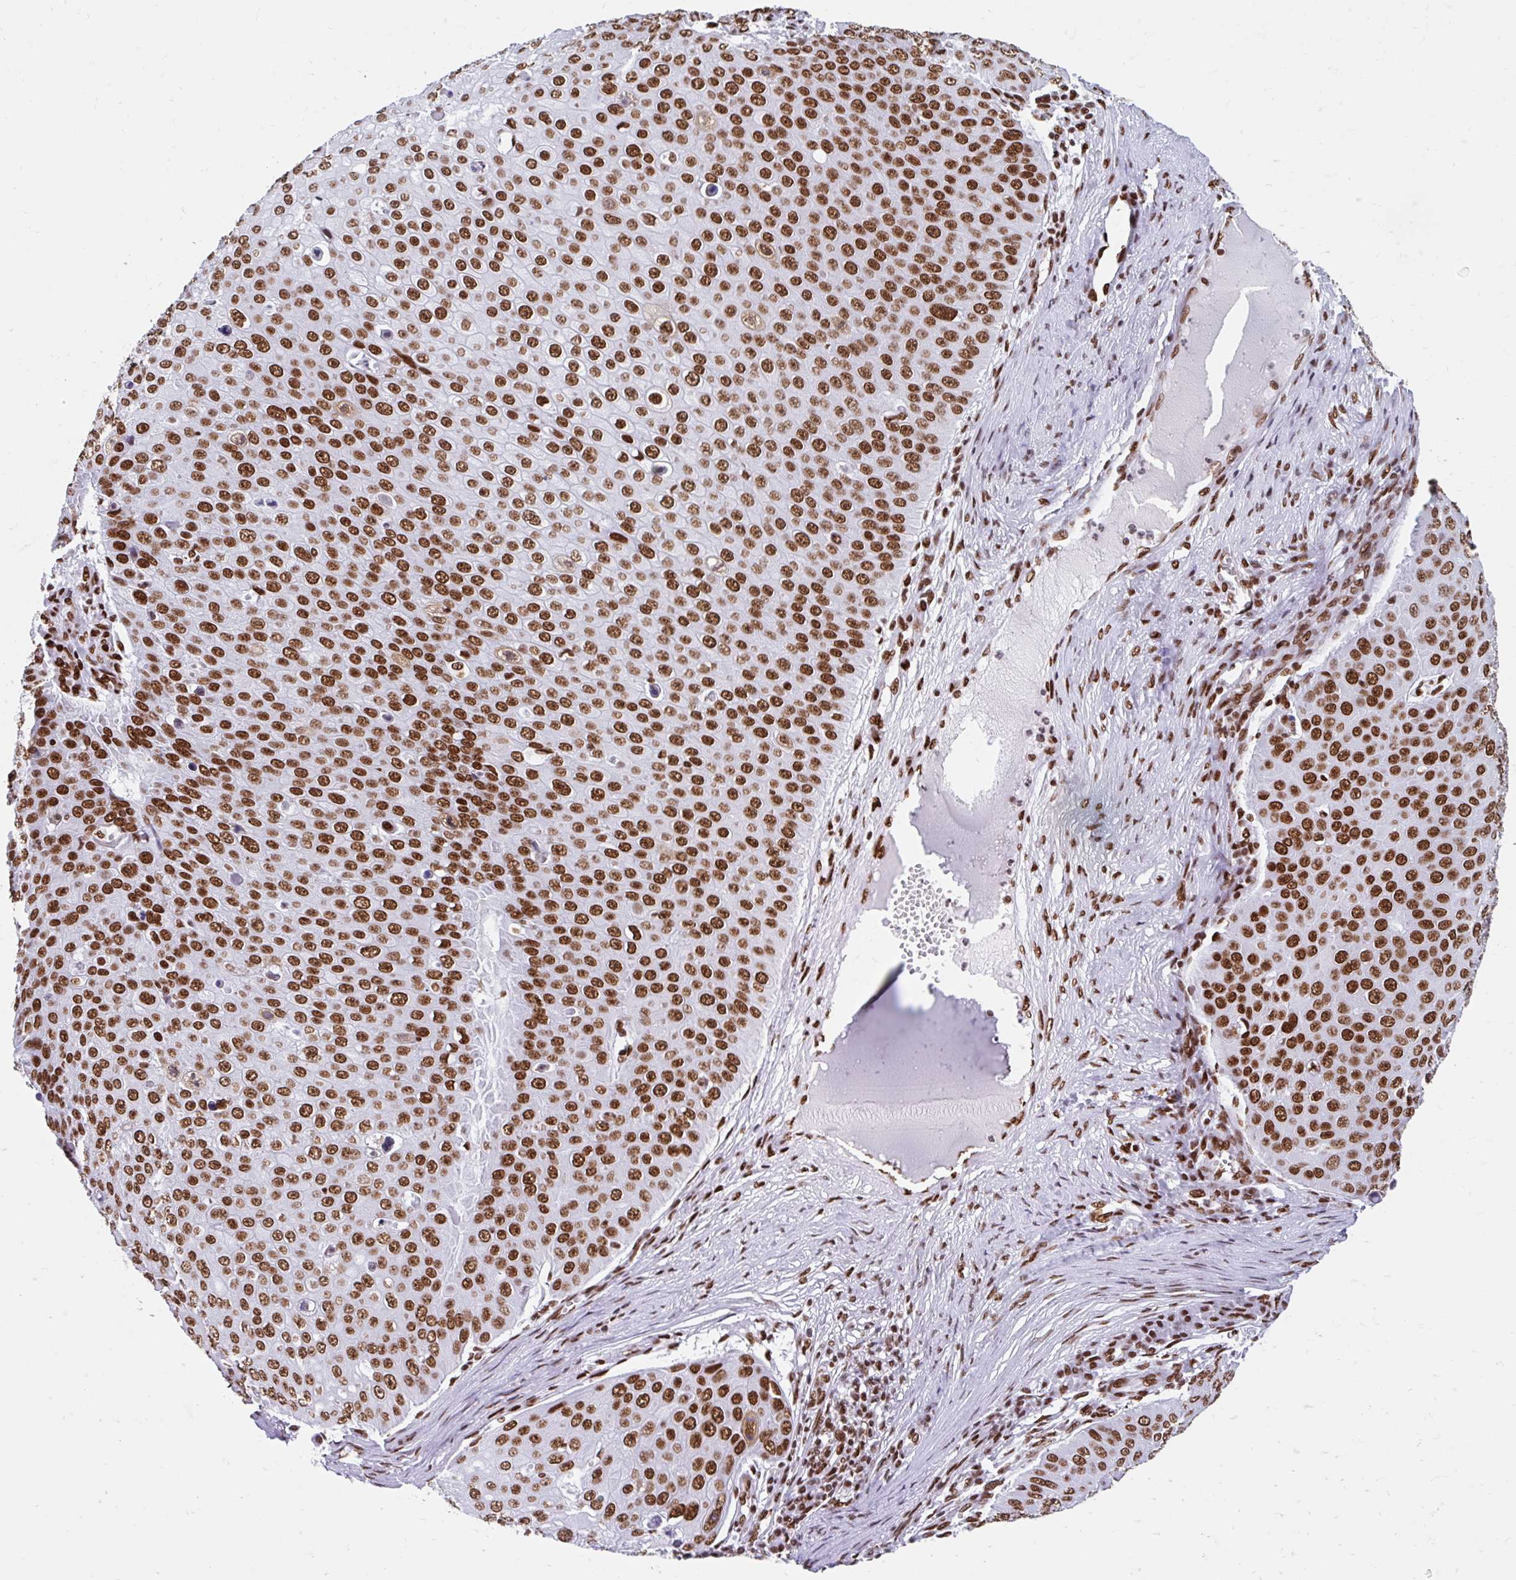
{"staining": {"intensity": "strong", "quantity": ">75%", "location": "nuclear"}, "tissue": "skin cancer", "cell_type": "Tumor cells", "image_type": "cancer", "snomed": [{"axis": "morphology", "description": "Squamous cell carcinoma, NOS"}, {"axis": "topography", "description": "Skin"}], "caption": "Skin cancer (squamous cell carcinoma) stained with a protein marker displays strong staining in tumor cells.", "gene": "KHDRBS1", "patient": {"sex": "male", "age": 71}}